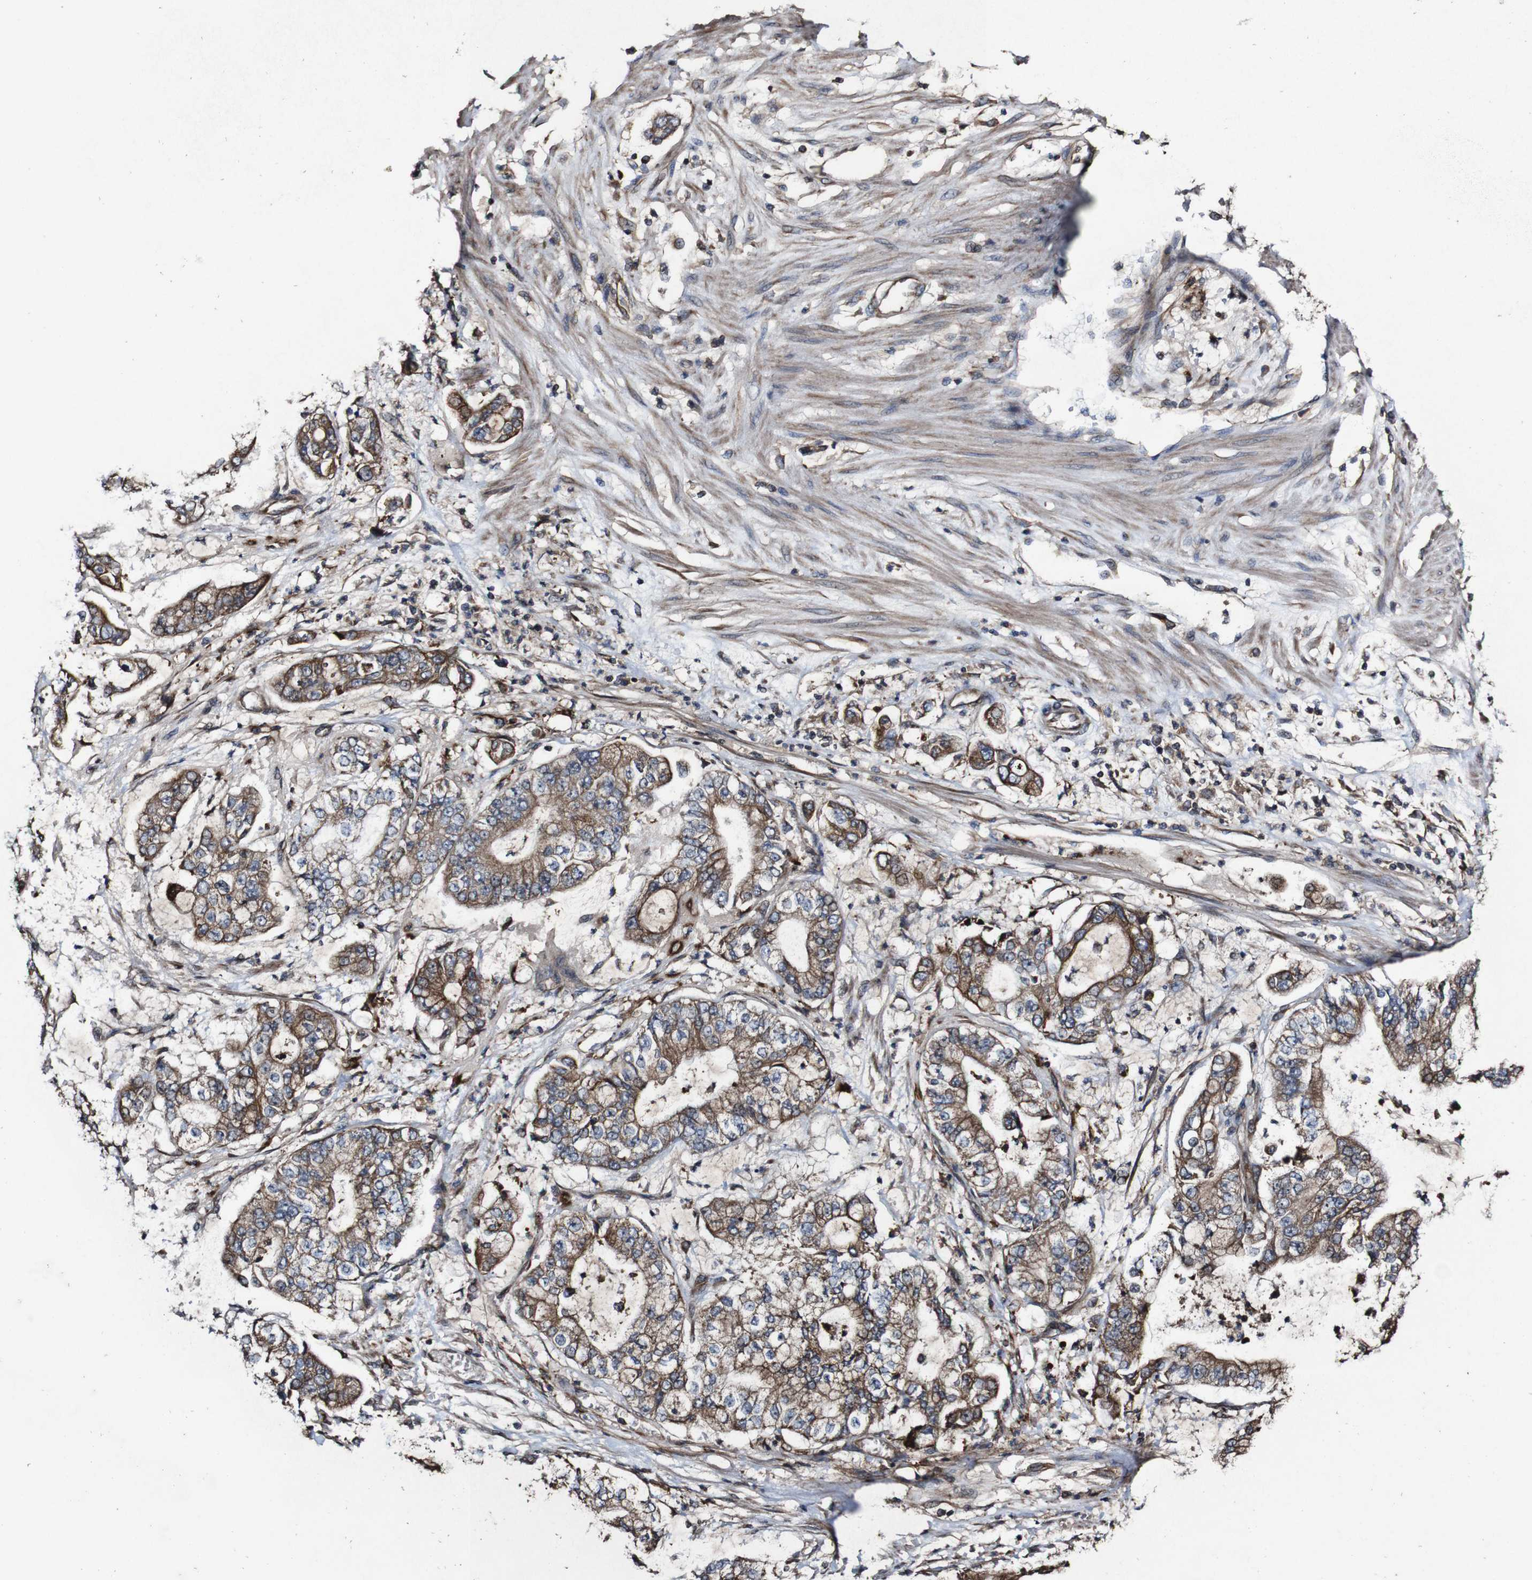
{"staining": {"intensity": "moderate", "quantity": ">75%", "location": "cytoplasmic/membranous"}, "tissue": "stomach cancer", "cell_type": "Tumor cells", "image_type": "cancer", "snomed": [{"axis": "morphology", "description": "Adenocarcinoma, NOS"}, {"axis": "topography", "description": "Stomach"}], "caption": "Moderate cytoplasmic/membranous expression is present in about >75% of tumor cells in adenocarcinoma (stomach).", "gene": "BTN3A3", "patient": {"sex": "male", "age": 76}}